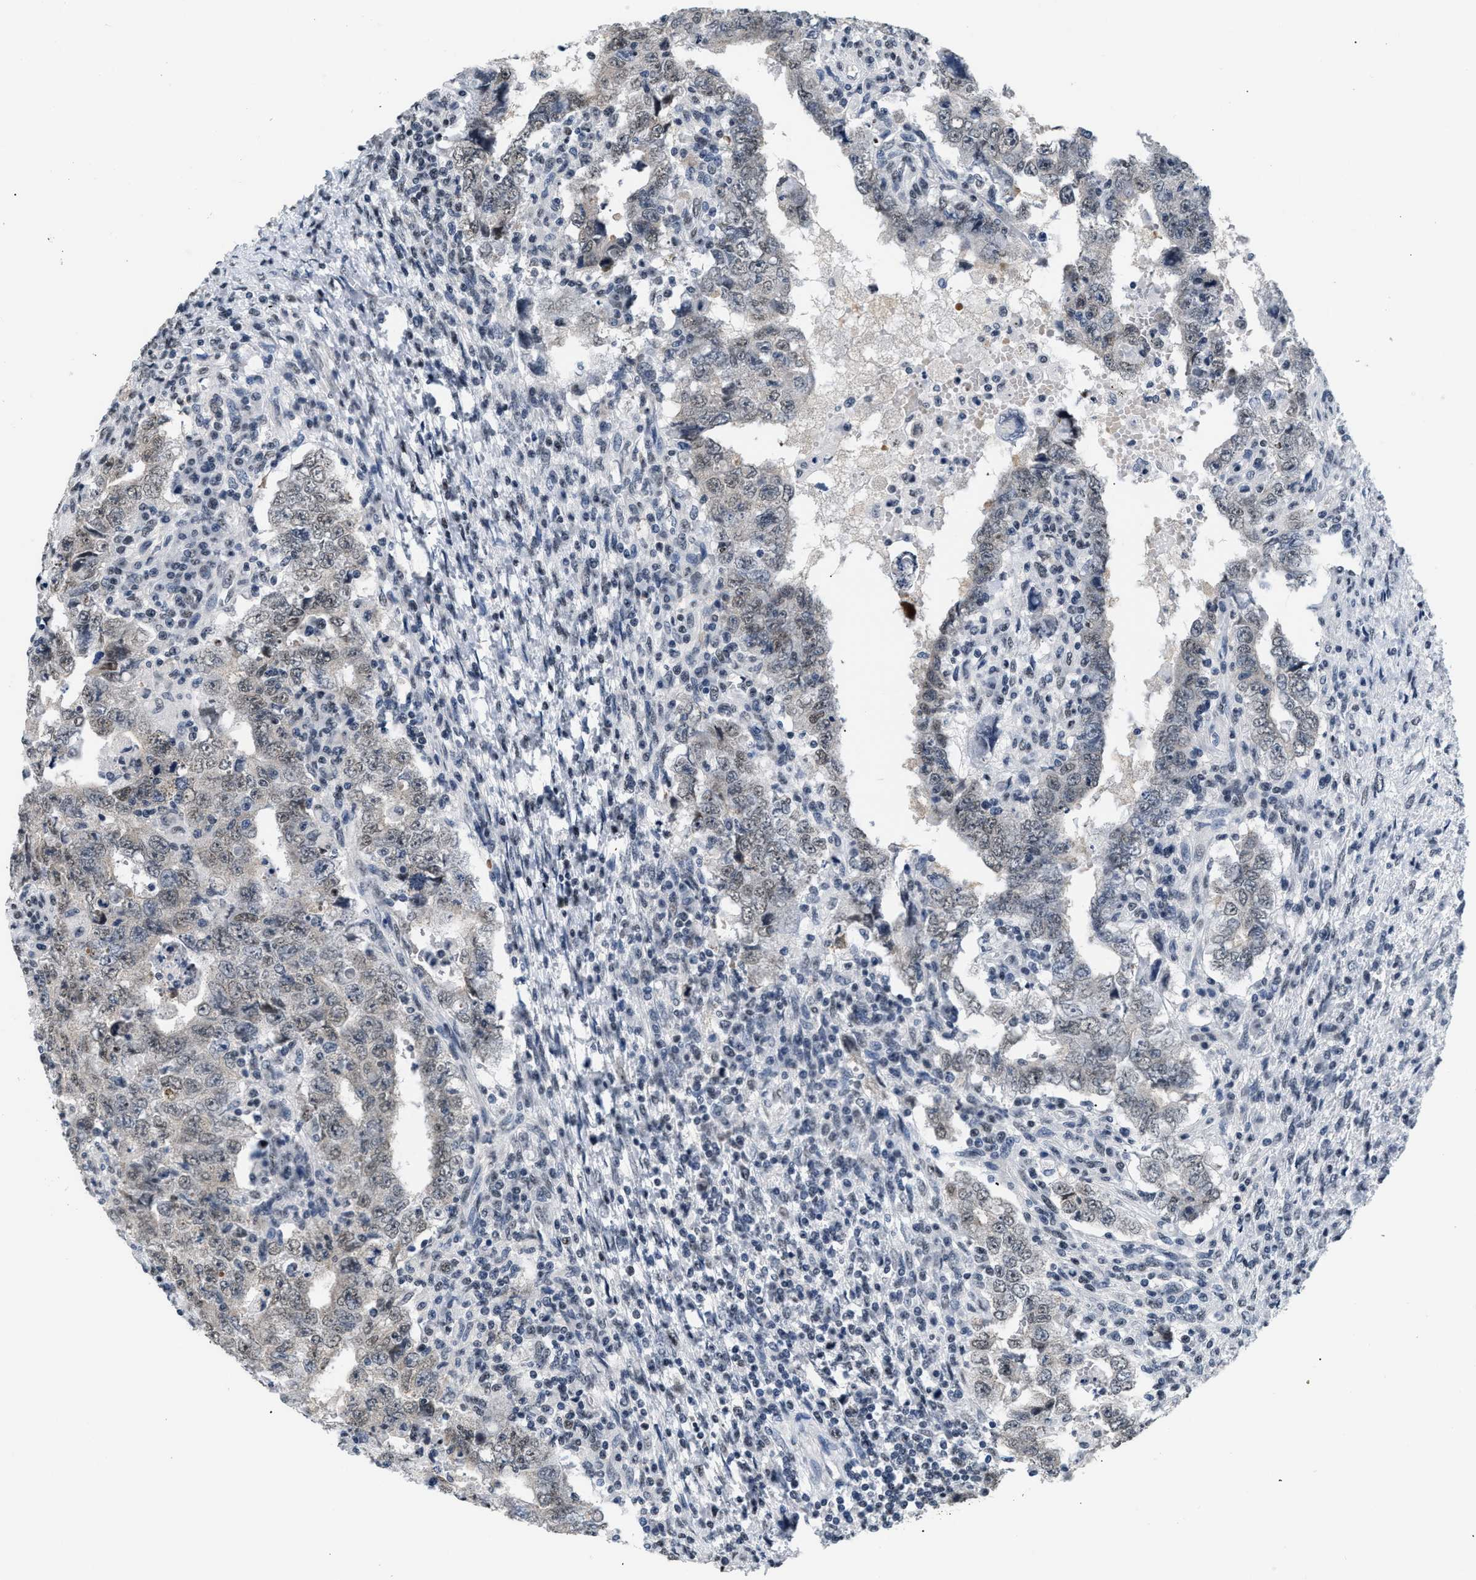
{"staining": {"intensity": "weak", "quantity": "<25%", "location": "nuclear"}, "tissue": "testis cancer", "cell_type": "Tumor cells", "image_type": "cancer", "snomed": [{"axis": "morphology", "description": "Carcinoma, Embryonal, NOS"}, {"axis": "topography", "description": "Testis"}], "caption": "The micrograph exhibits no significant positivity in tumor cells of testis cancer (embryonal carcinoma). (Immunohistochemistry (ihc), brightfield microscopy, high magnification).", "gene": "RAF1", "patient": {"sex": "male", "age": 26}}